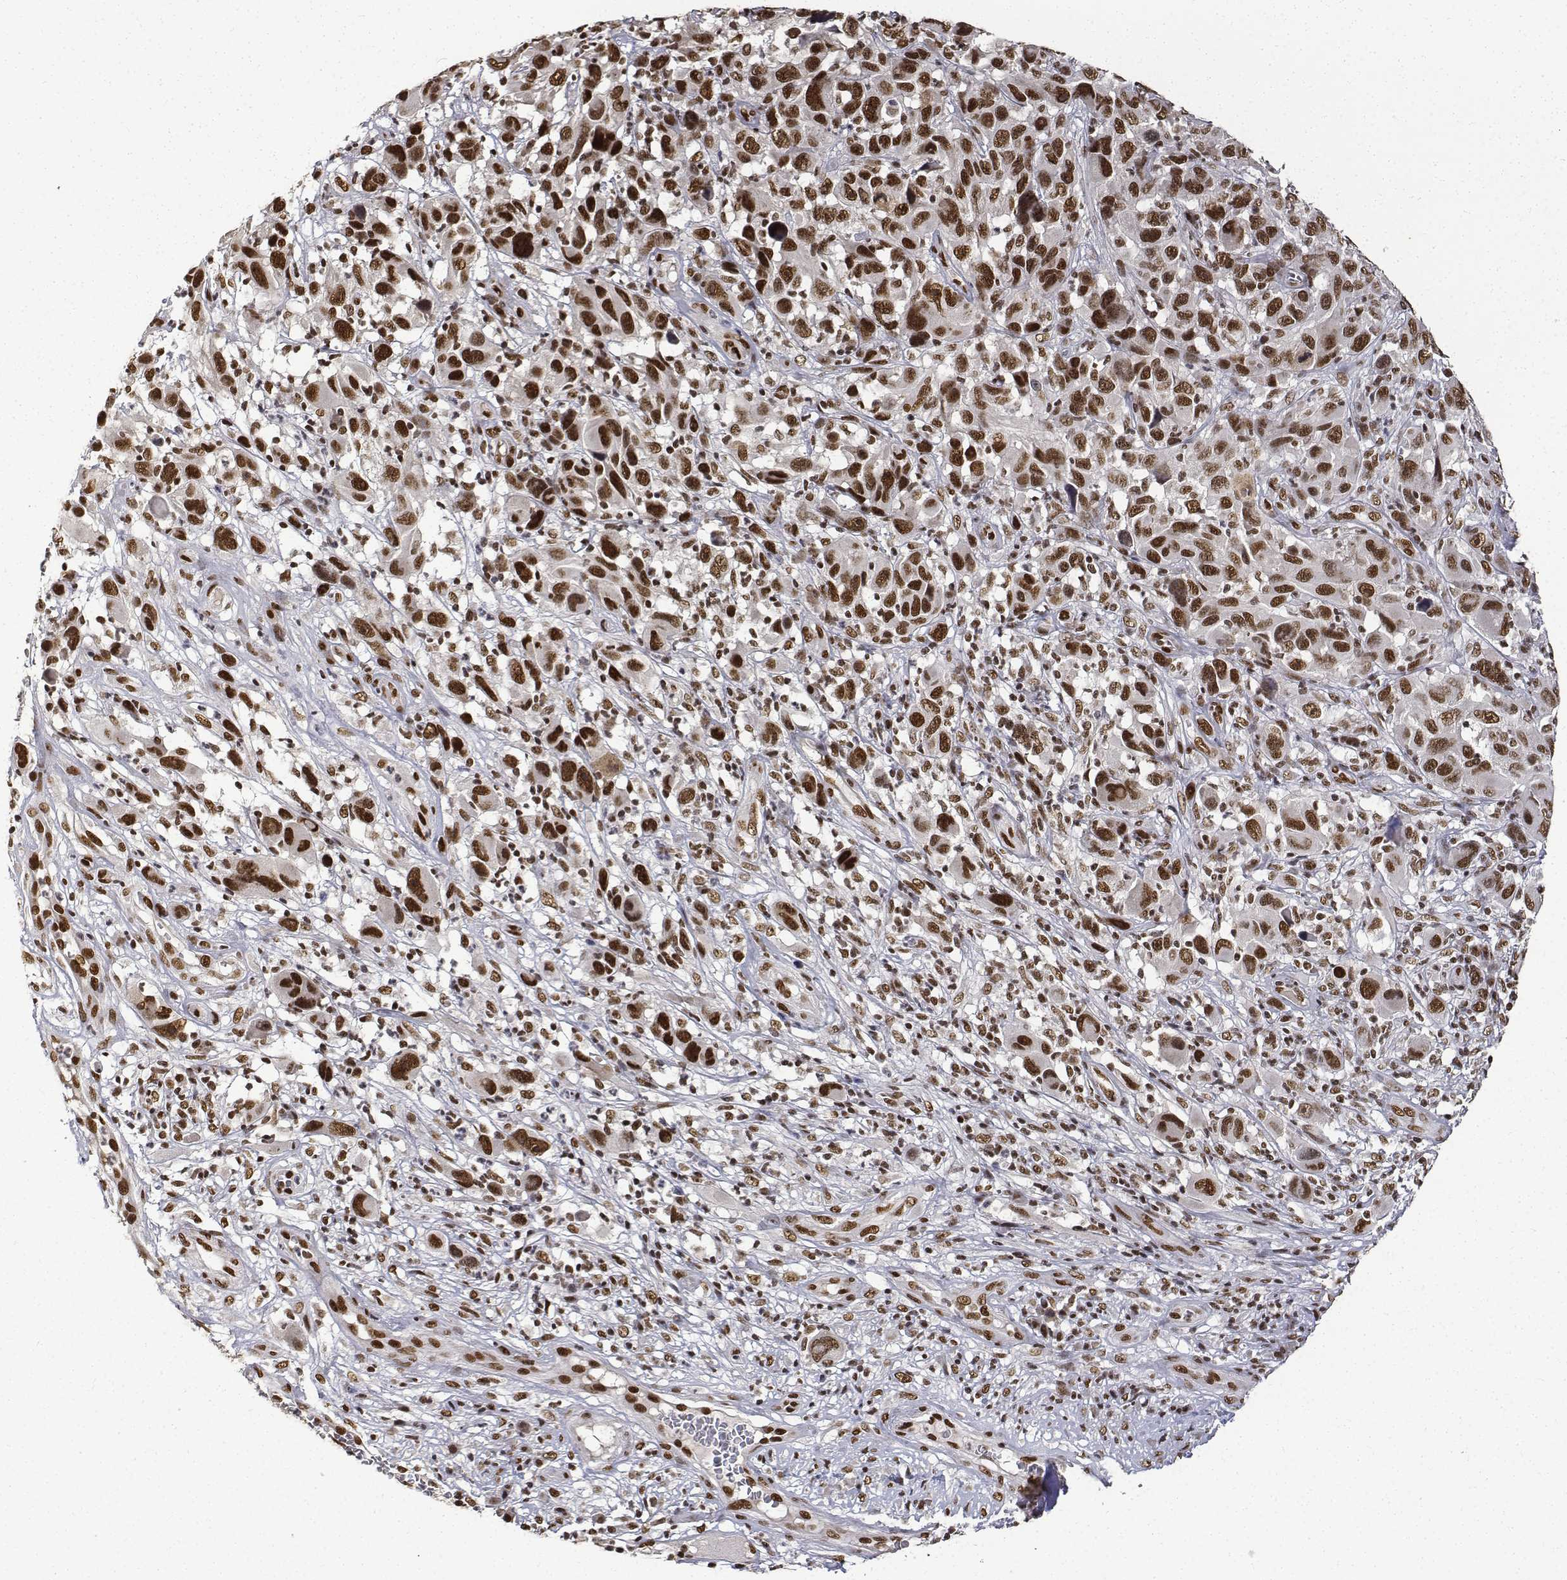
{"staining": {"intensity": "strong", "quantity": ">75%", "location": "nuclear"}, "tissue": "melanoma", "cell_type": "Tumor cells", "image_type": "cancer", "snomed": [{"axis": "morphology", "description": "Malignant melanoma, NOS"}, {"axis": "topography", "description": "Skin"}], "caption": "Melanoma stained with immunohistochemistry (IHC) shows strong nuclear positivity in approximately >75% of tumor cells. (DAB IHC, brown staining for protein, blue staining for nuclei).", "gene": "ATRX", "patient": {"sex": "male", "age": 53}}